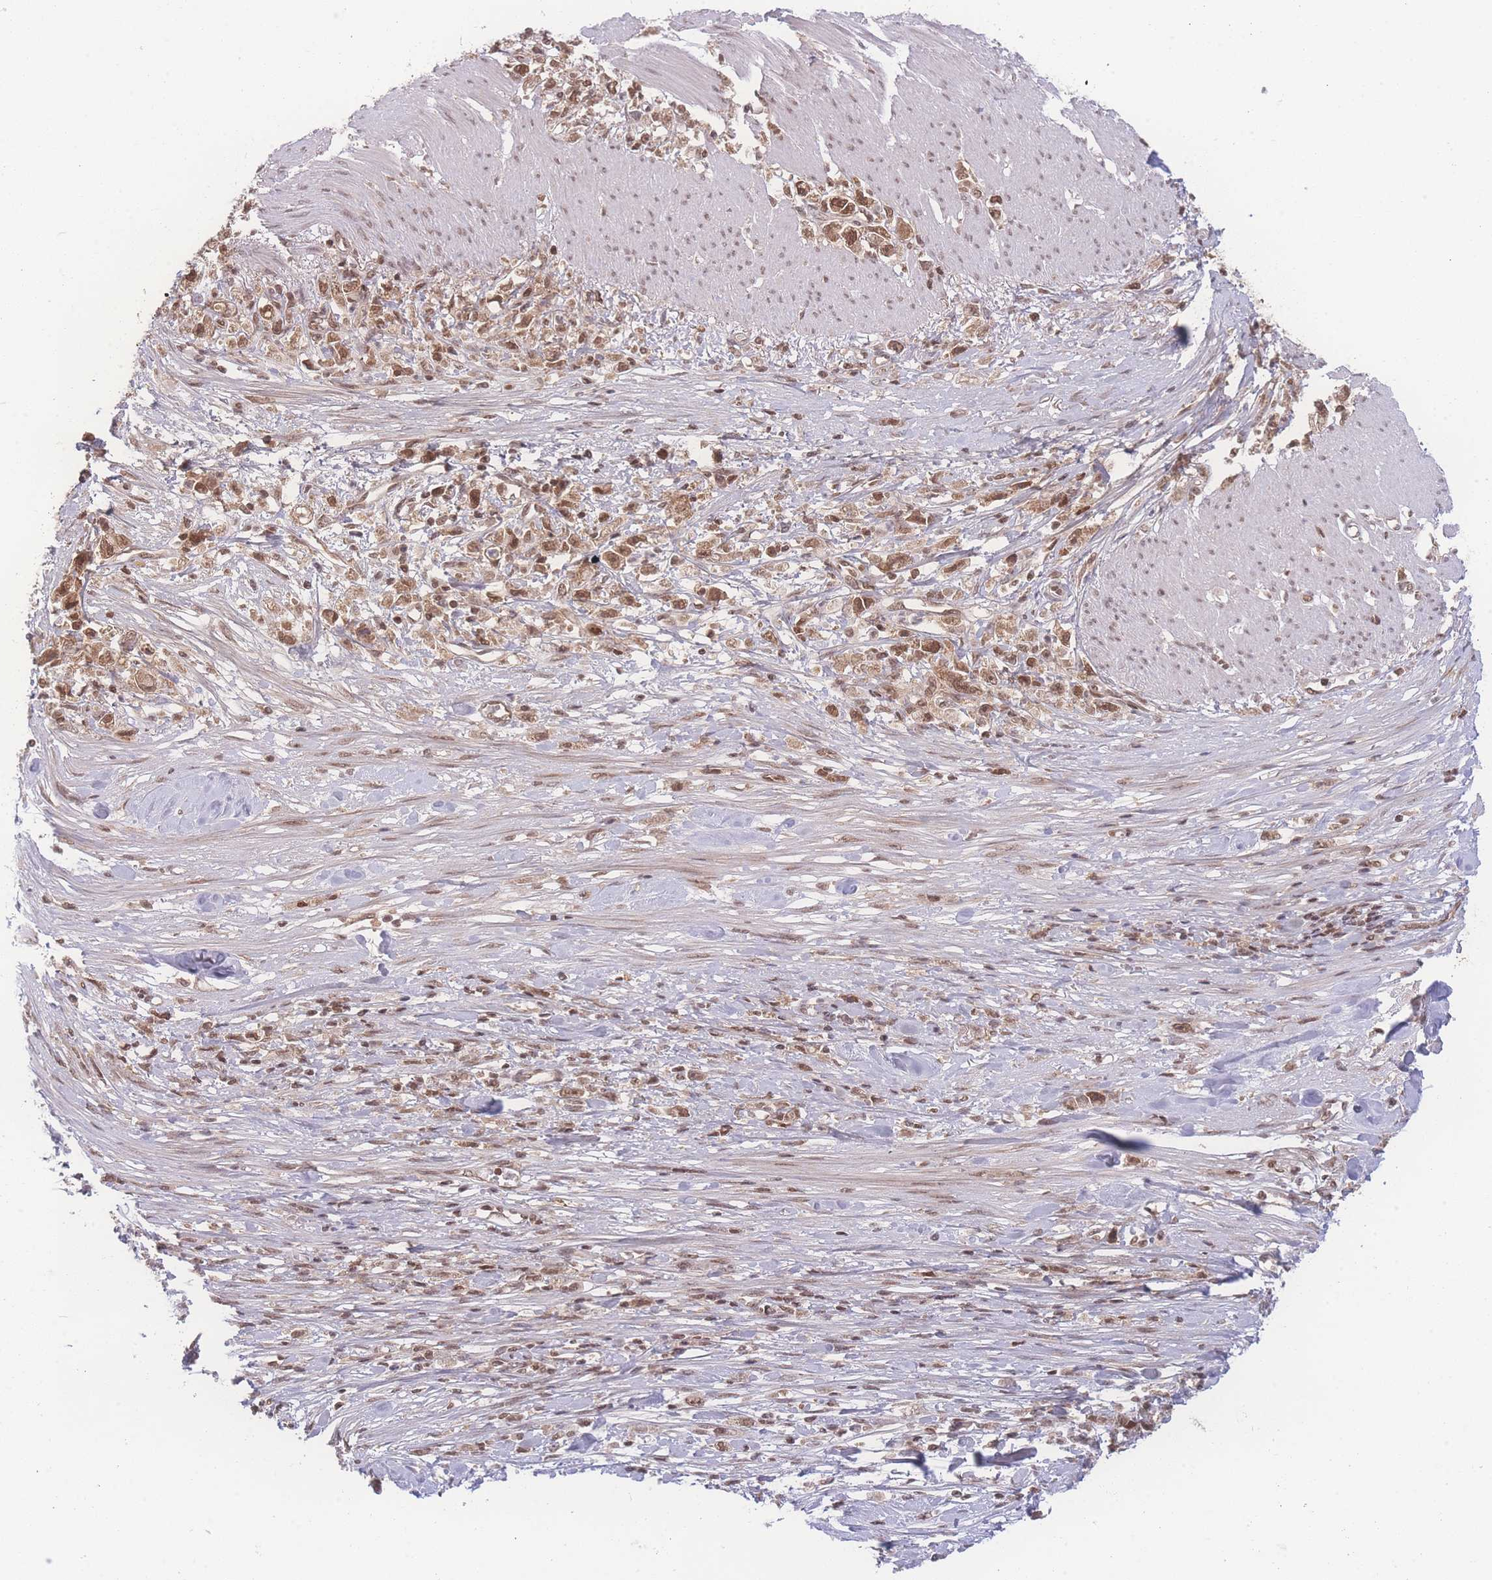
{"staining": {"intensity": "moderate", "quantity": ">75%", "location": "cytoplasmic/membranous,nuclear"}, "tissue": "stomach cancer", "cell_type": "Tumor cells", "image_type": "cancer", "snomed": [{"axis": "morphology", "description": "Adenocarcinoma, NOS"}, {"axis": "topography", "description": "Stomach"}], "caption": "Tumor cells reveal medium levels of moderate cytoplasmic/membranous and nuclear expression in approximately >75% of cells in human adenocarcinoma (stomach).", "gene": "RAVER1", "patient": {"sex": "female", "age": 59}}